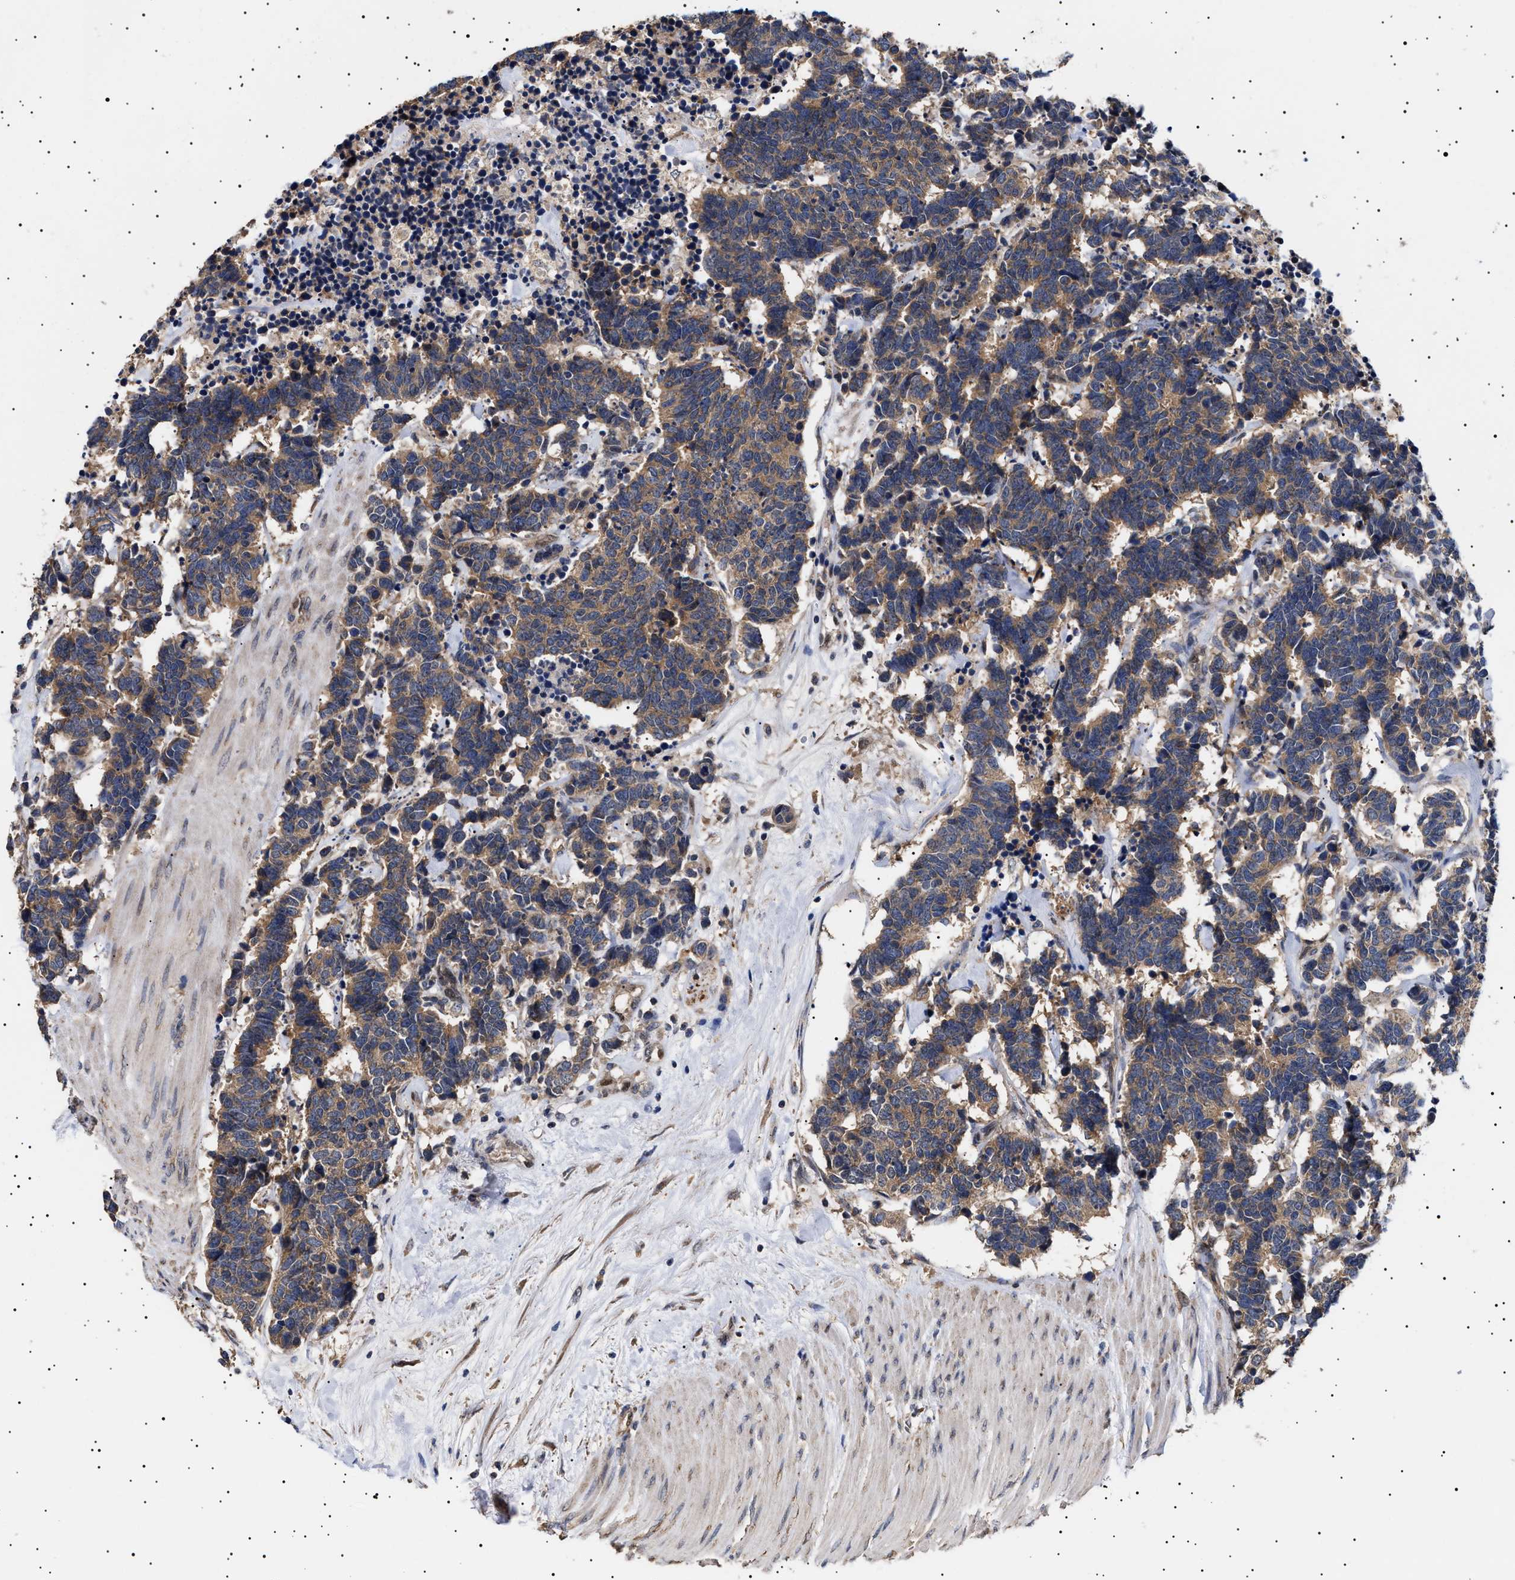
{"staining": {"intensity": "moderate", "quantity": ">75%", "location": "cytoplasmic/membranous"}, "tissue": "carcinoid", "cell_type": "Tumor cells", "image_type": "cancer", "snomed": [{"axis": "morphology", "description": "Carcinoma, NOS"}, {"axis": "morphology", "description": "Carcinoid, malignant, NOS"}, {"axis": "topography", "description": "Urinary bladder"}], "caption": "Carcinoid was stained to show a protein in brown. There is medium levels of moderate cytoplasmic/membranous expression in about >75% of tumor cells. (Stains: DAB (3,3'-diaminobenzidine) in brown, nuclei in blue, Microscopy: brightfield microscopy at high magnification).", "gene": "KRBA1", "patient": {"sex": "male", "age": 57}}